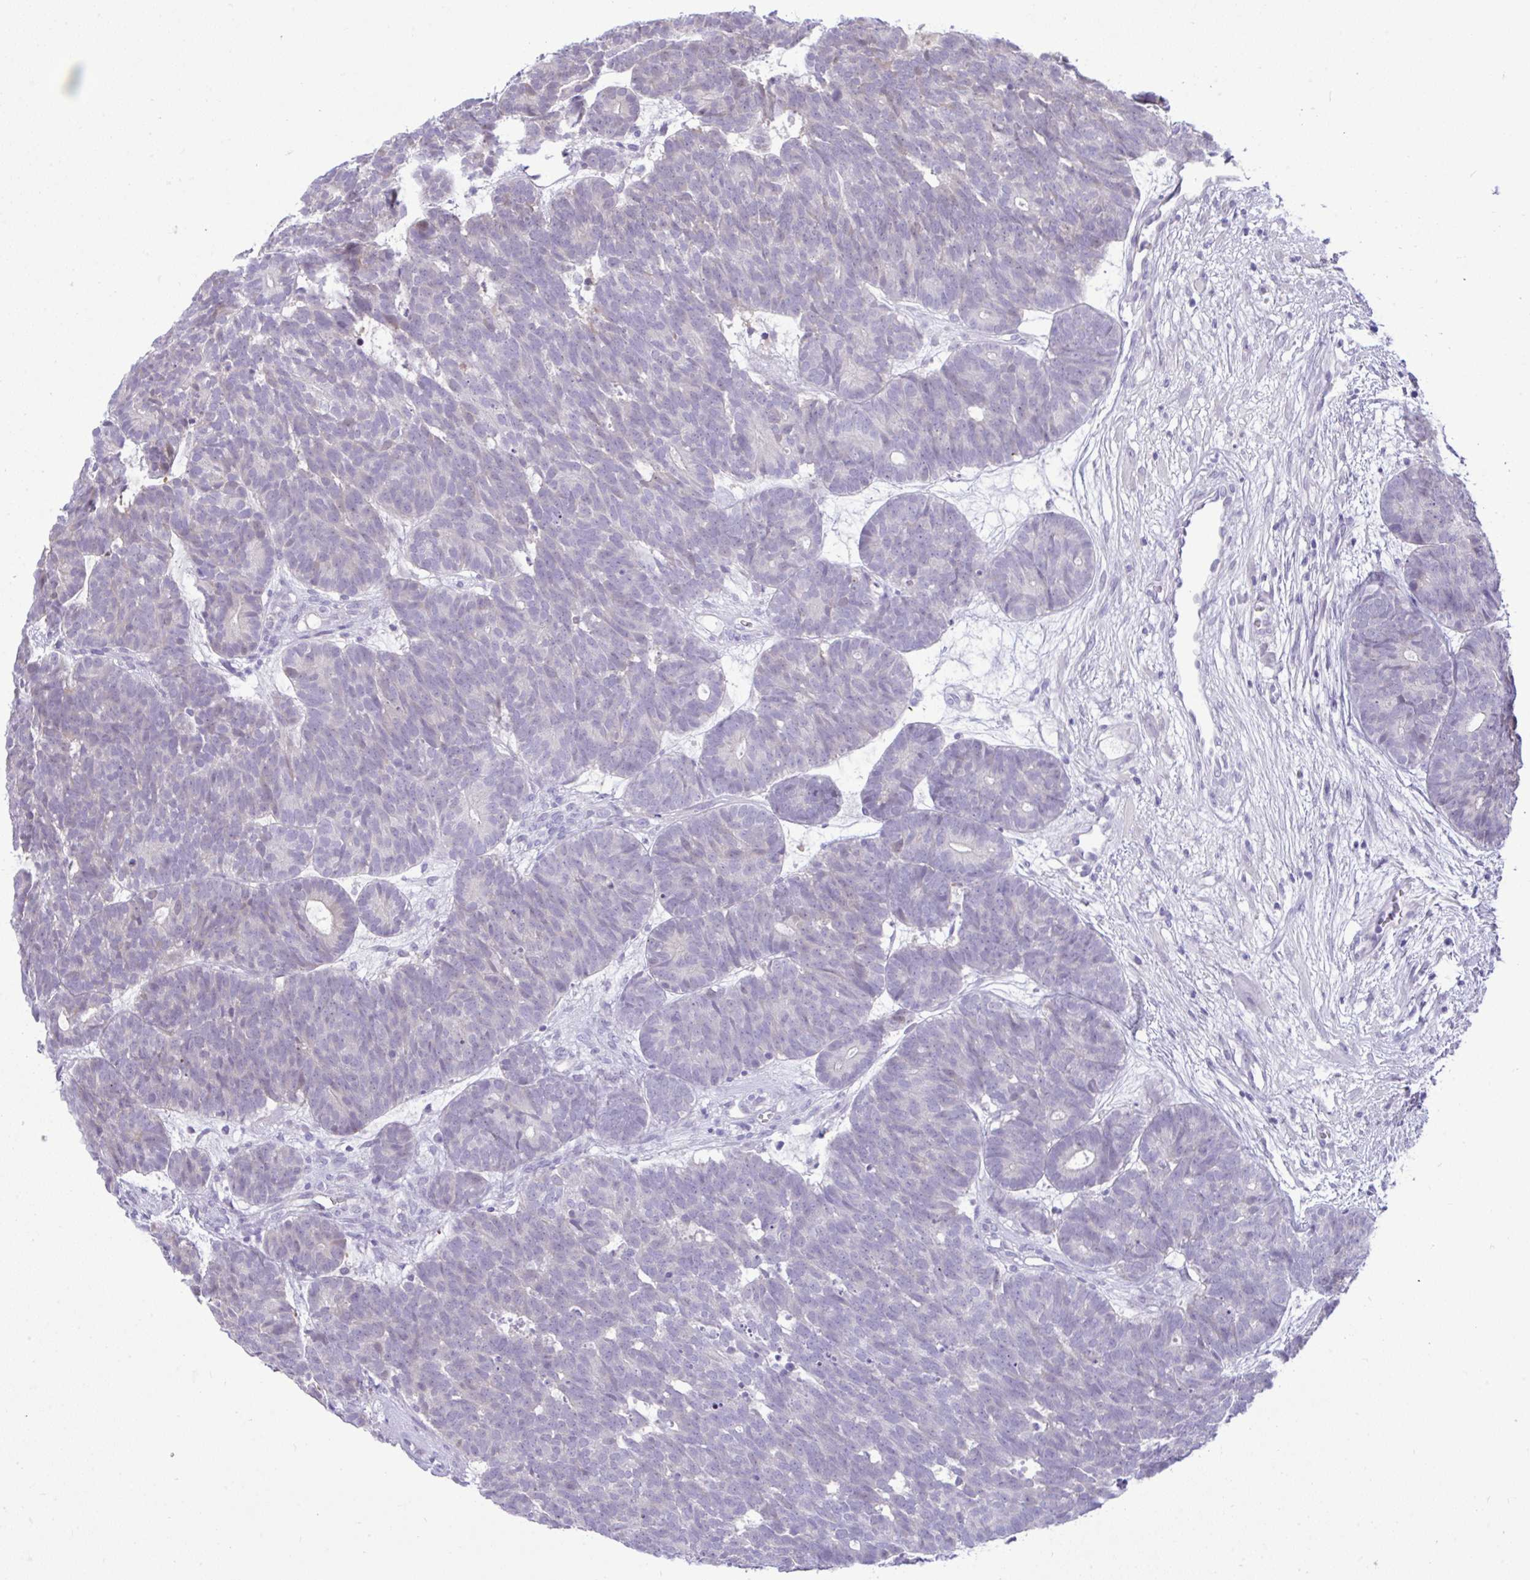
{"staining": {"intensity": "negative", "quantity": "none", "location": "none"}, "tissue": "head and neck cancer", "cell_type": "Tumor cells", "image_type": "cancer", "snomed": [{"axis": "morphology", "description": "Adenocarcinoma, NOS"}, {"axis": "topography", "description": "Head-Neck"}], "caption": "Adenocarcinoma (head and neck) was stained to show a protein in brown. There is no significant positivity in tumor cells.", "gene": "ZNF485", "patient": {"sex": "female", "age": 81}}